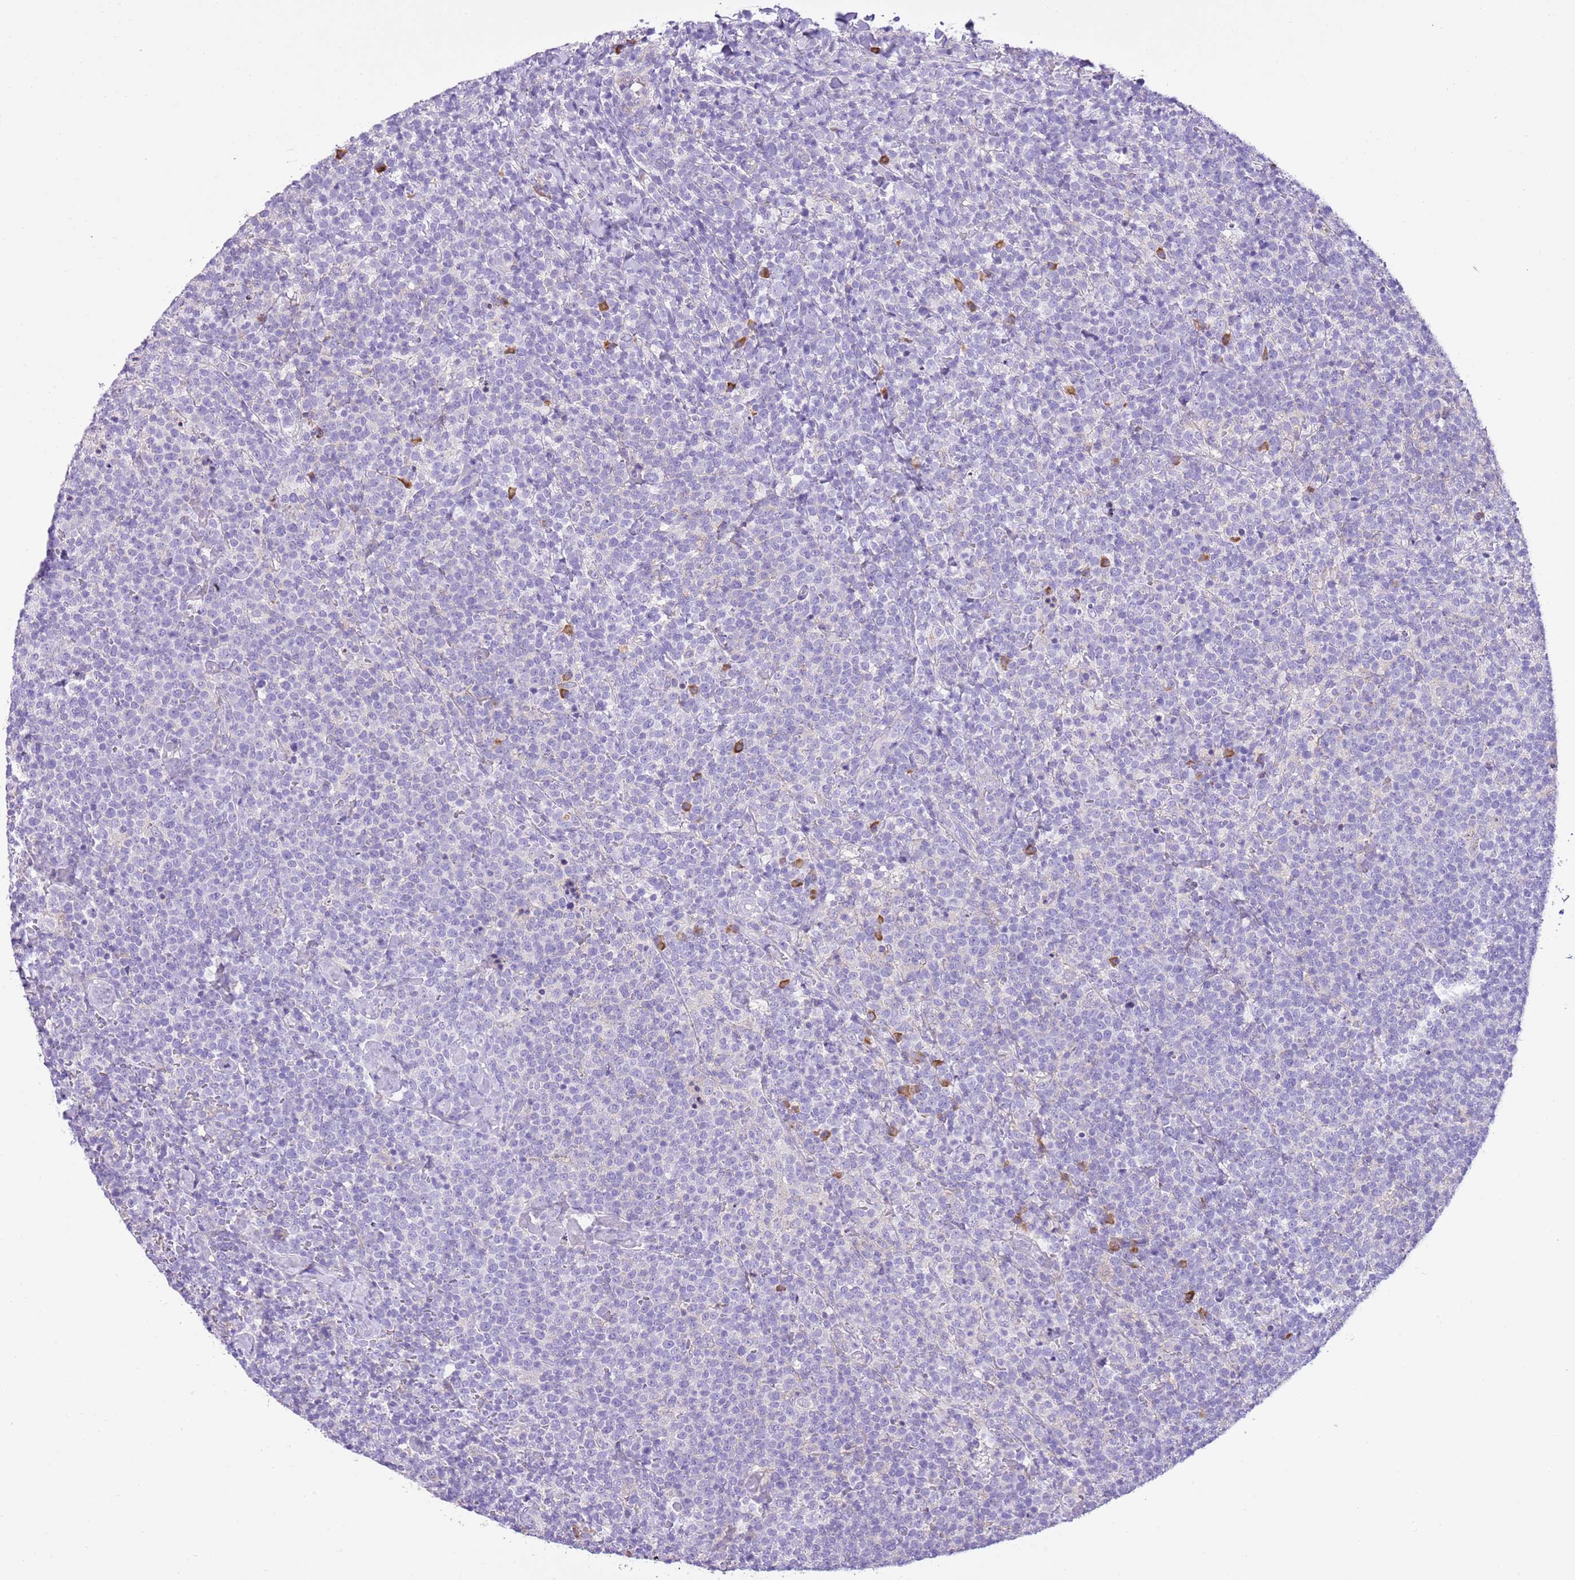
{"staining": {"intensity": "negative", "quantity": "none", "location": "none"}, "tissue": "lymphoma", "cell_type": "Tumor cells", "image_type": "cancer", "snomed": [{"axis": "morphology", "description": "Malignant lymphoma, non-Hodgkin's type, High grade"}, {"axis": "topography", "description": "Lymph node"}], "caption": "Tumor cells are negative for protein expression in human lymphoma.", "gene": "AAR2", "patient": {"sex": "male", "age": 61}}